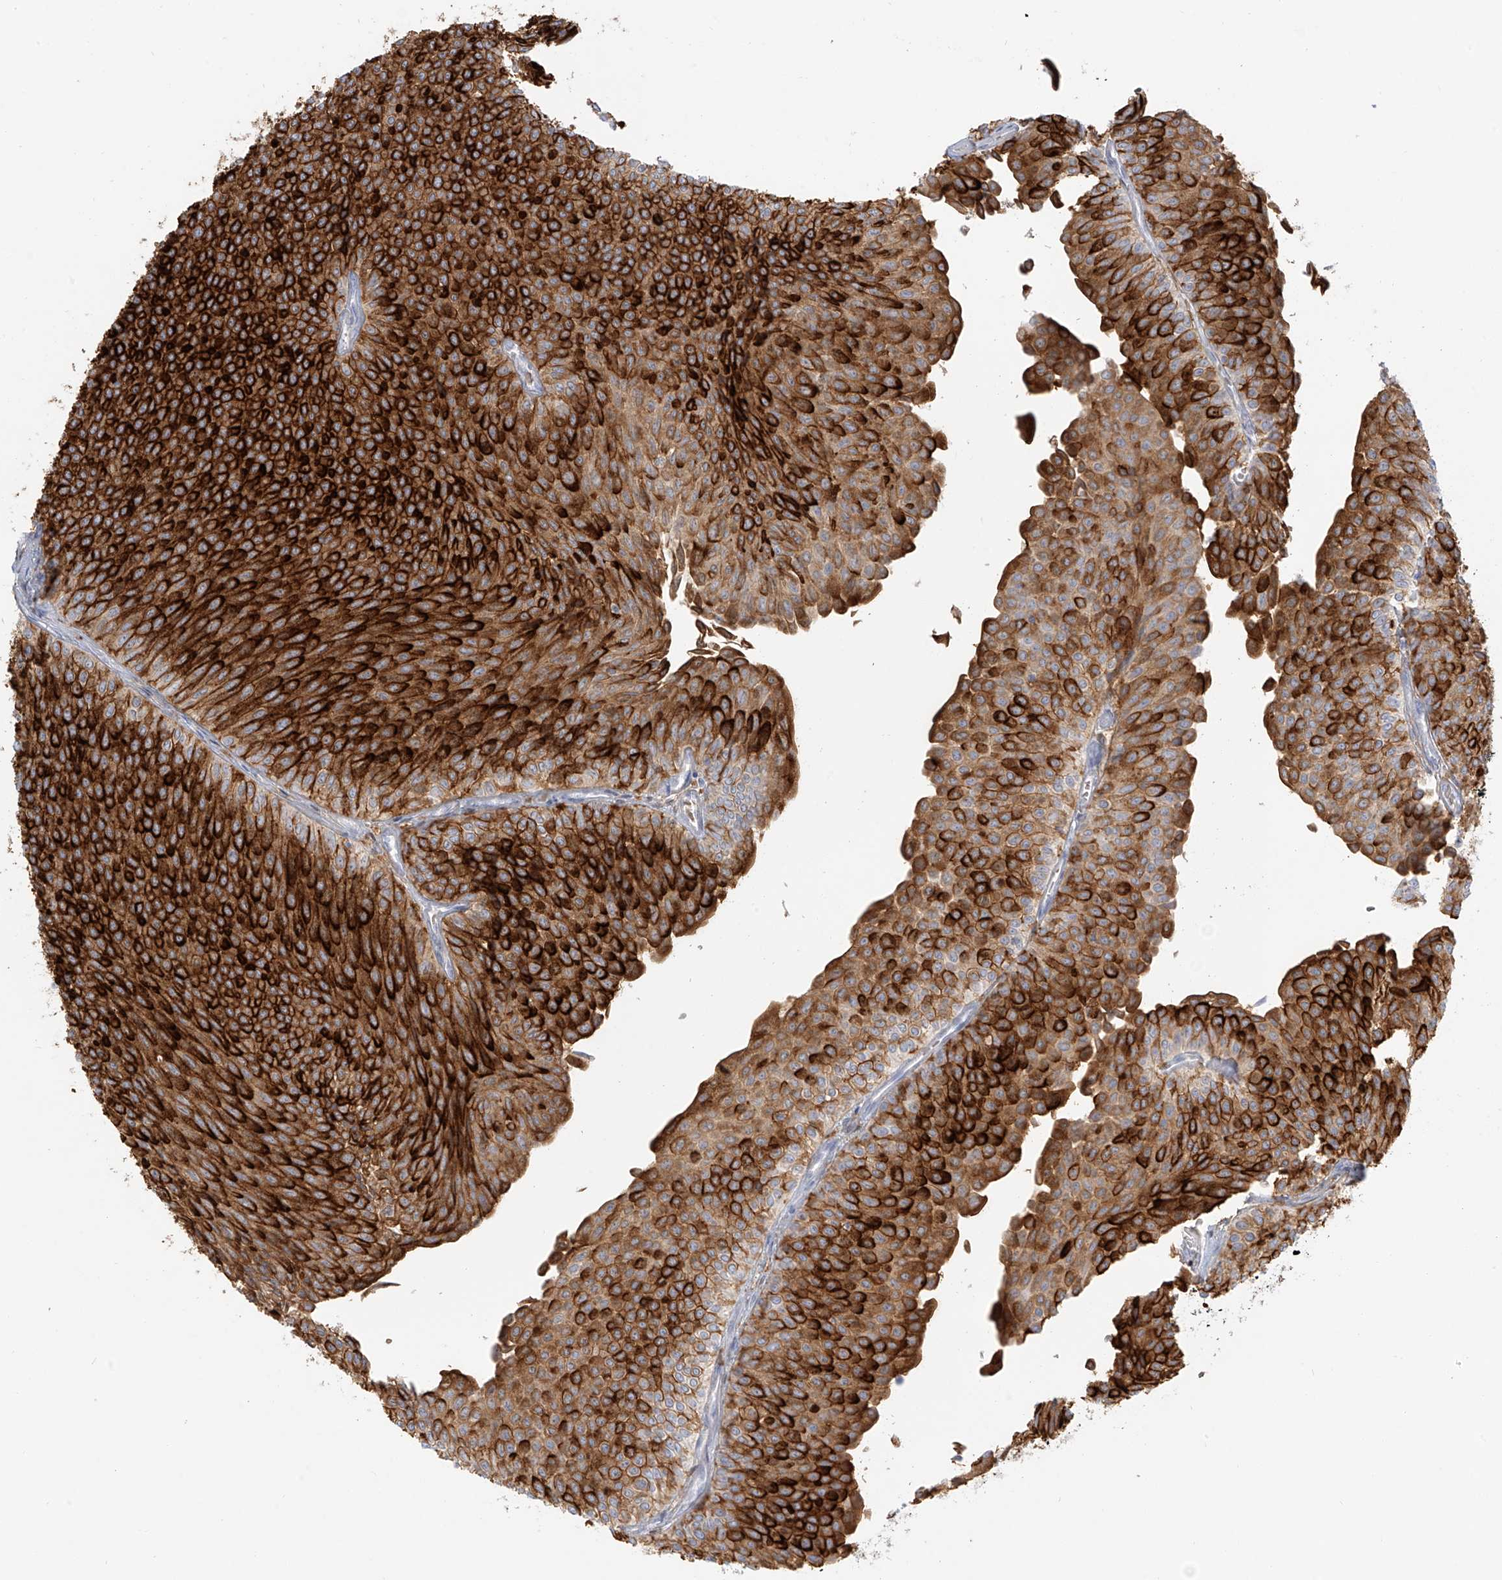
{"staining": {"intensity": "strong", "quantity": ">75%", "location": "cytoplasmic/membranous"}, "tissue": "urothelial cancer", "cell_type": "Tumor cells", "image_type": "cancer", "snomed": [{"axis": "morphology", "description": "Urothelial carcinoma, Low grade"}, {"axis": "topography", "description": "Urinary bladder"}], "caption": "Low-grade urothelial carcinoma was stained to show a protein in brown. There is high levels of strong cytoplasmic/membranous positivity in about >75% of tumor cells. The staining is performed using DAB (3,3'-diaminobenzidine) brown chromogen to label protein expression. The nuclei are counter-stained blue using hematoxylin.", "gene": "UPK1B", "patient": {"sex": "male", "age": 78}}